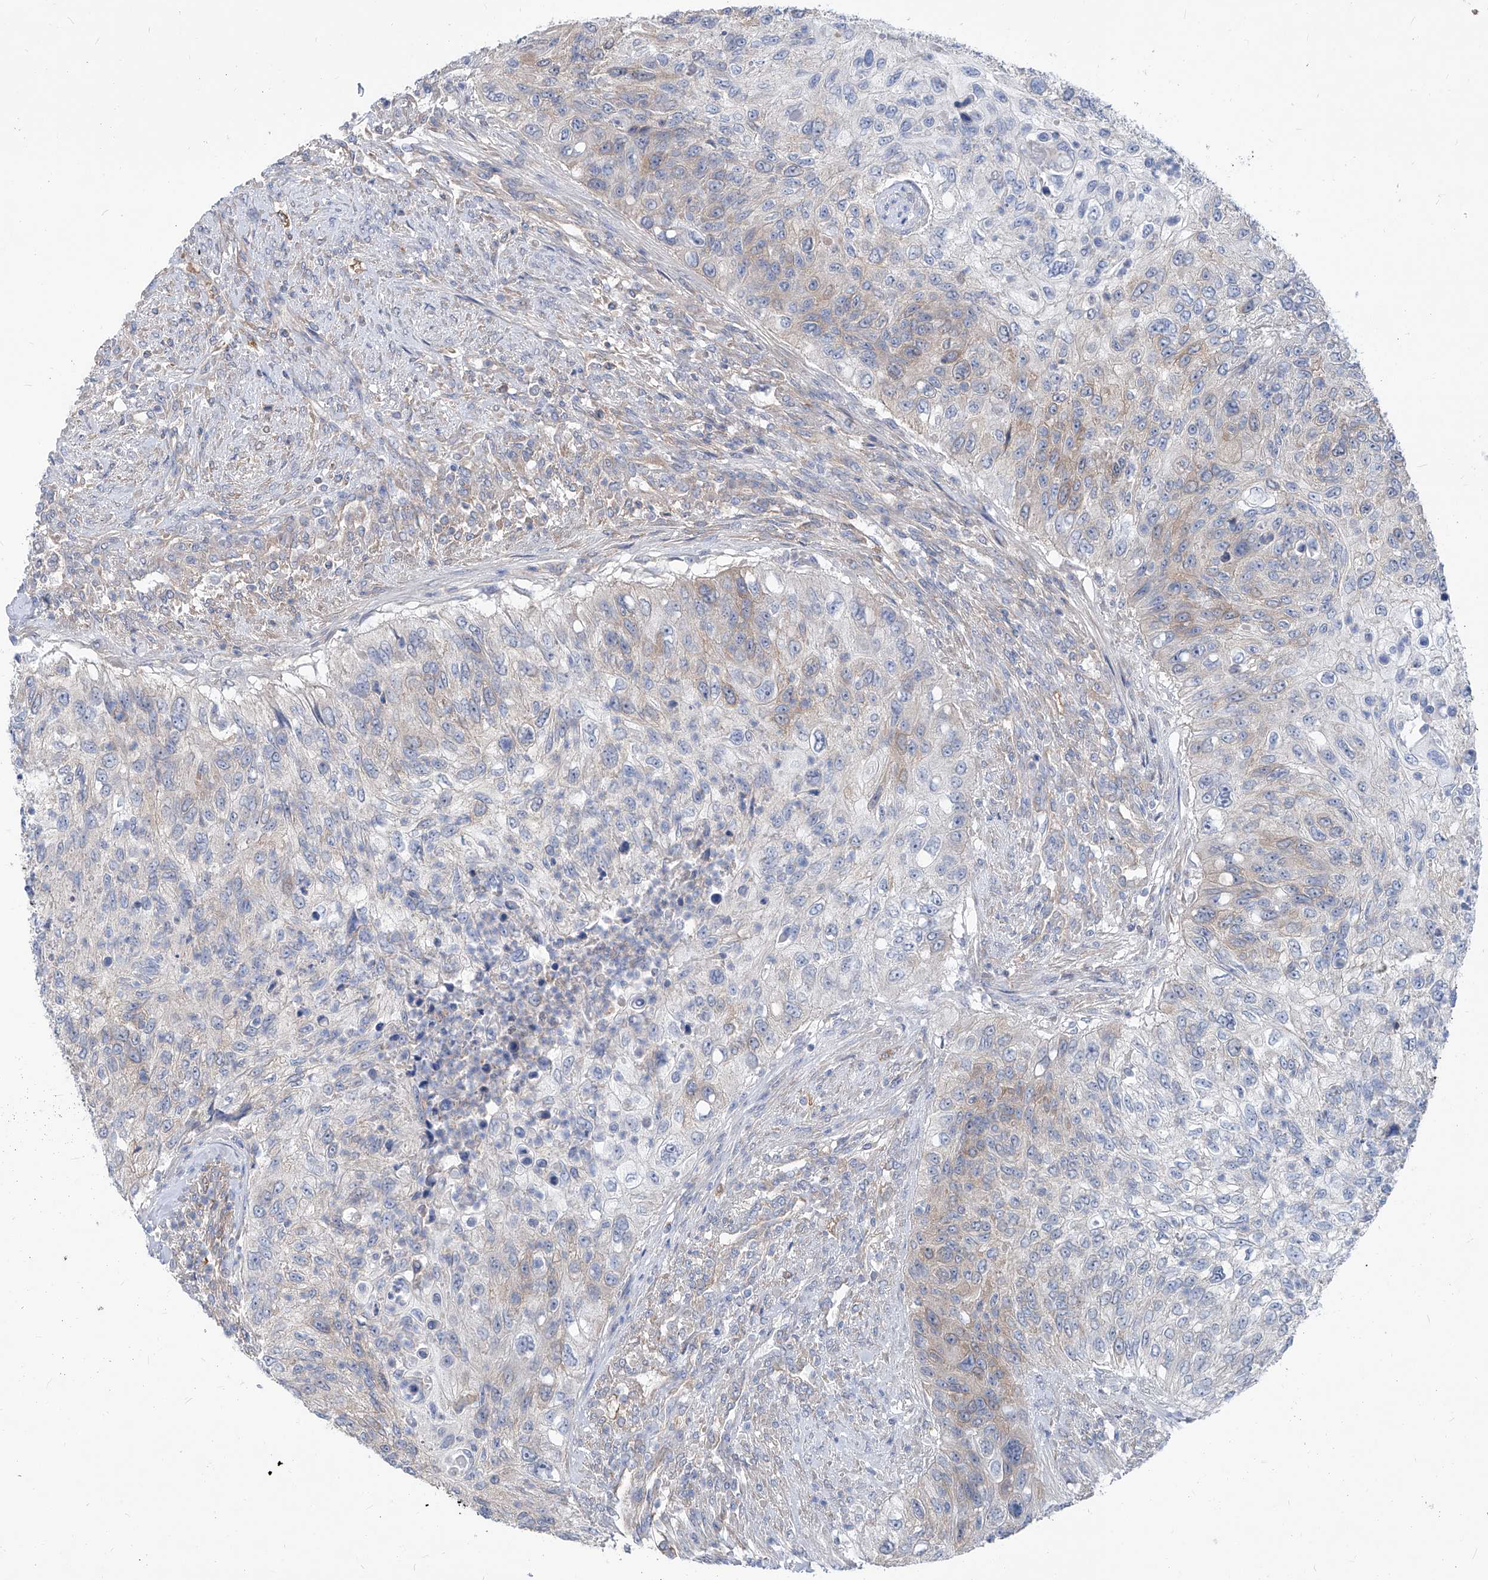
{"staining": {"intensity": "weak", "quantity": "<25%", "location": "cytoplasmic/membranous"}, "tissue": "urothelial cancer", "cell_type": "Tumor cells", "image_type": "cancer", "snomed": [{"axis": "morphology", "description": "Urothelial carcinoma, High grade"}, {"axis": "topography", "description": "Urinary bladder"}], "caption": "A histopathology image of urothelial carcinoma (high-grade) stained for a protein exhibits no brown staining in tumor cells.", "gene": "AKAP10", "patient": {"sex": "female", "age": 60}}